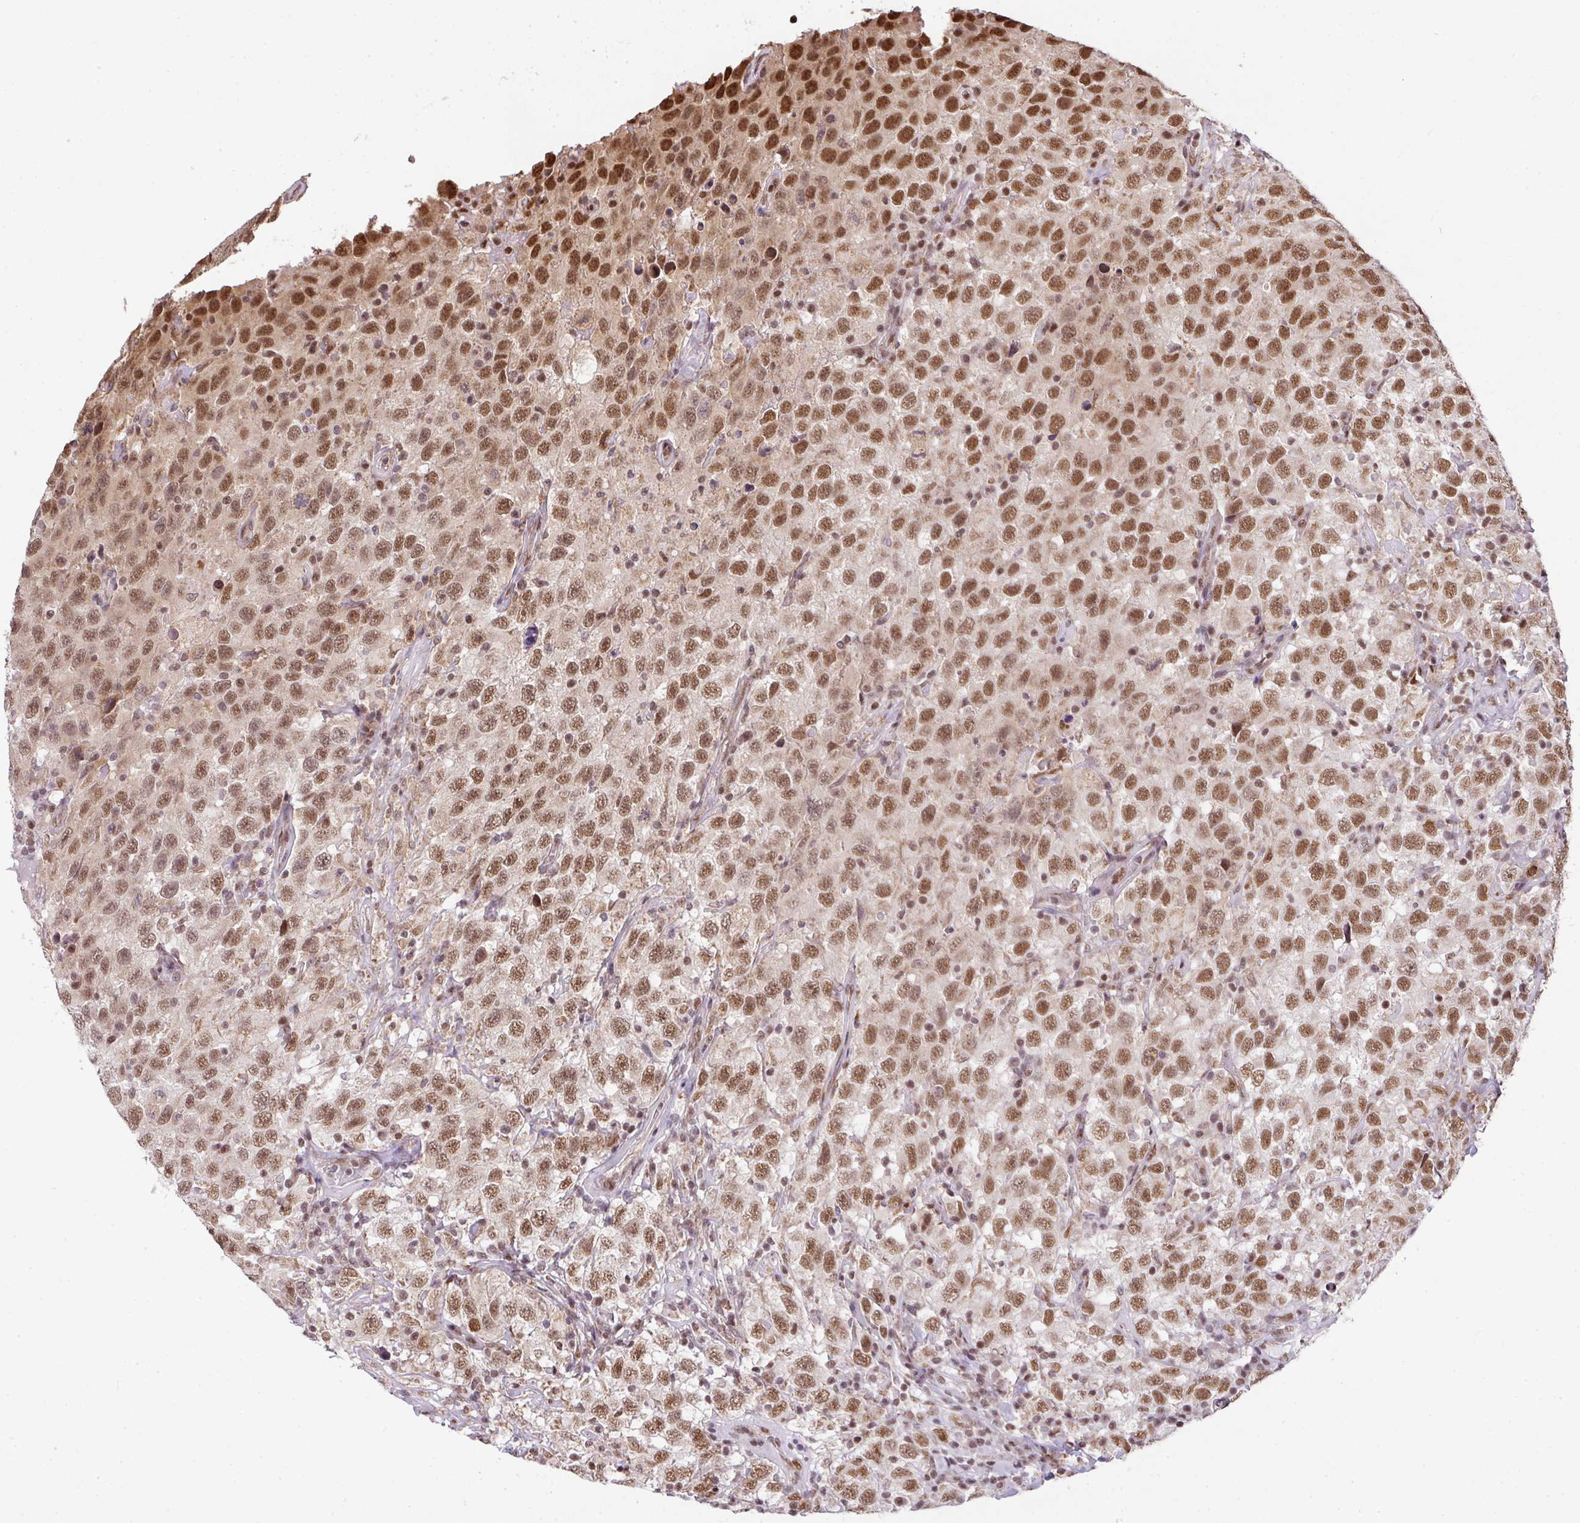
{"staining": {"intensity": "strong", "quantity": "25%-75%", "location": "nuclear"}, "tissue": "testis cancer", "cell_type": "Tumor cells", "image_type": "cancer", "snomed": [{"axis": "morphology", "description": "Seminoma, NOS"}, {"axis": "topography", "description": "Testis"}], "caption": "Protein staining displays strong nuclear positivity in about 25%-75% of tumor cells in testis seminoma. (DAB IHC, brown staining for protein, blue staining for nuclei).", "gene": "PLK1", "patient": {"sex": "male", "age": 41}}